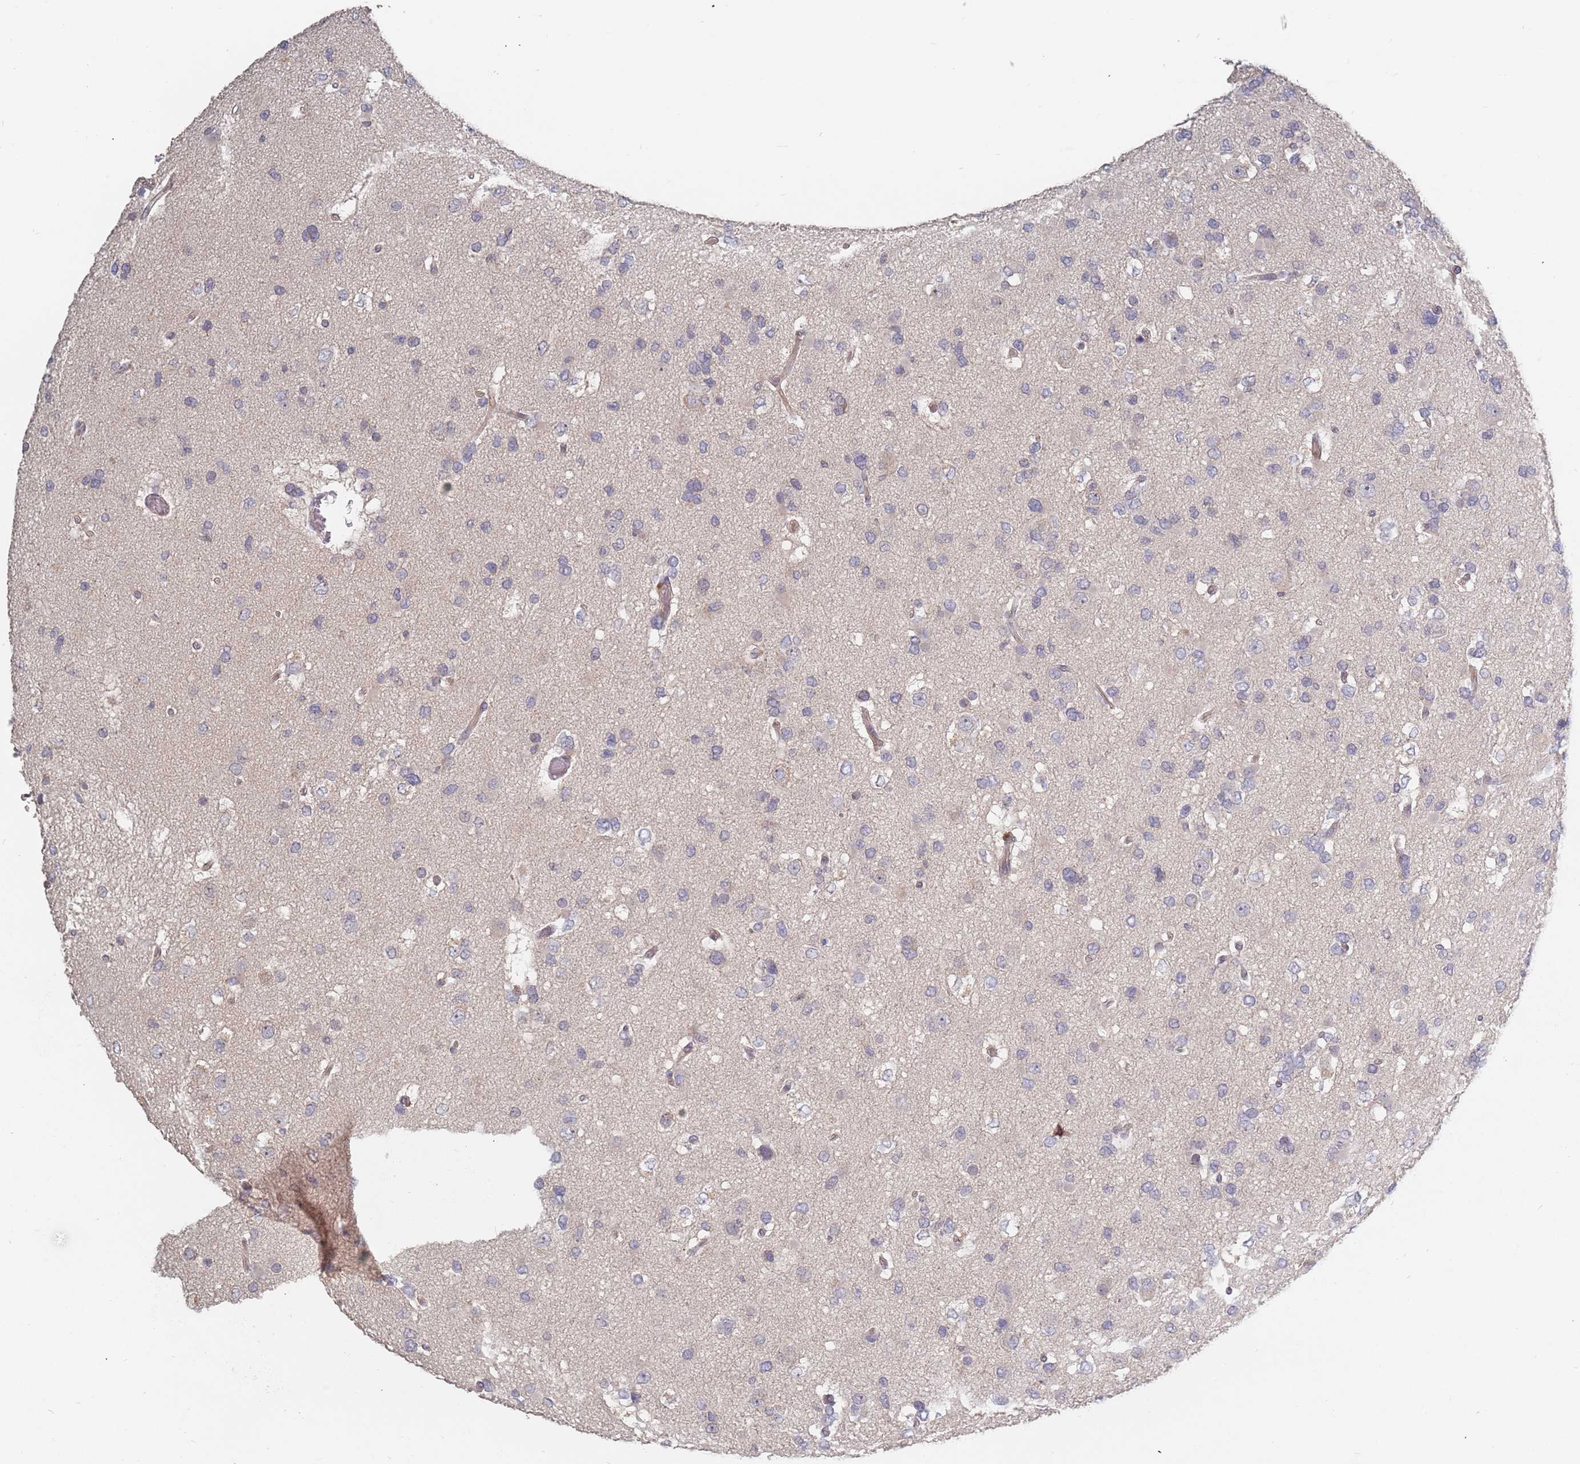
{"staining": {"intensity": "negative", "quantity": "none", "location": "none"}, "tissue": "glioma", "cell_type": "Tumor cells", "image_type": "cancer", "snomed": [{"axis": "morphology", "description": "Glioma, malignant, High grade"}, {"axis": "topography", "description": "Brain"}], "caption": "IHC micrograph of neoplastic tissue: human malignant glioma (high-grade) stained with DAB shows no significant protein positivity in tumor cells.", "gene": "ADAL", "patient": {"sex": "male", "age": 53}}